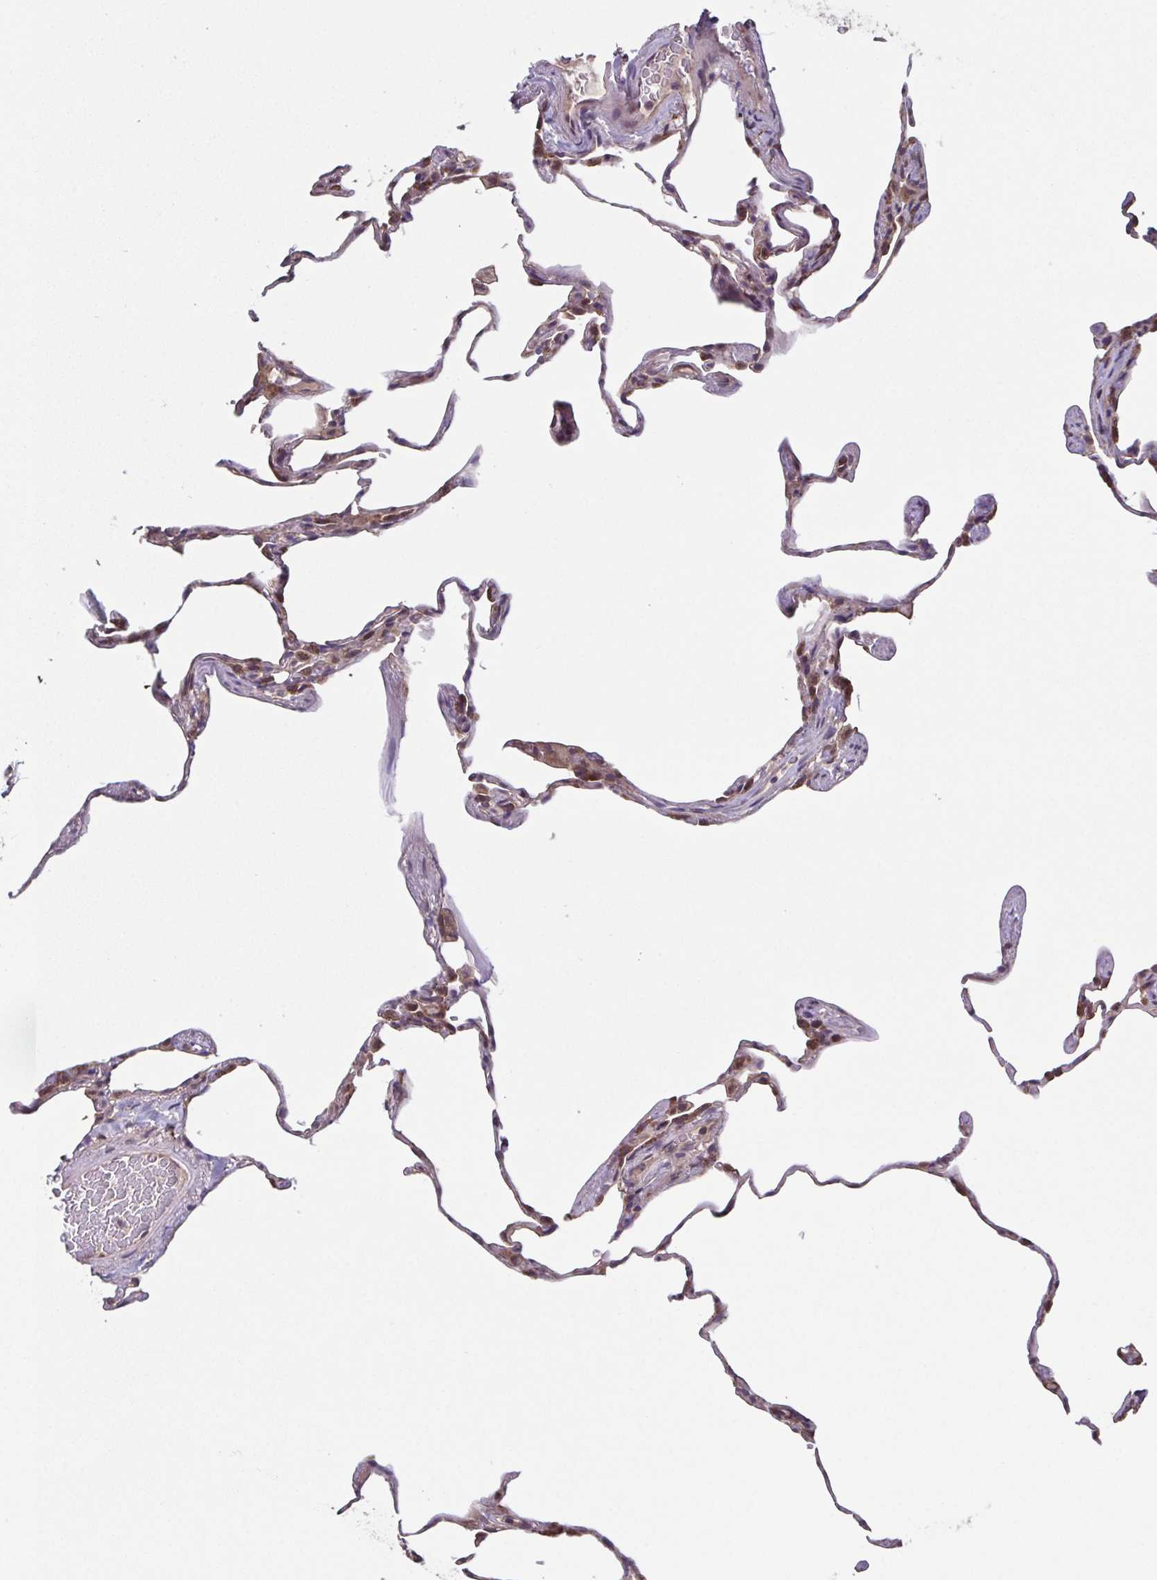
{"staining": {"intensity": "moderate", "quantity": "<25%", "location": "cytoplasmic/membranous"}, "tissue": "lung", "cell_type": "Alveolar cells", "image_type": "normal", "snomed": [{"axis": "morphology", "description": "Normal tissue, NOS"}, {"axis": "topography", "description": "Lung"}], "caption": "Alveolar cells exhibit moderate cytoplasmic/membranous staining in approximately <25% of cells in benign lung.", "gene": "TTC19", "patient": {"sex": "female", "age": 57}}